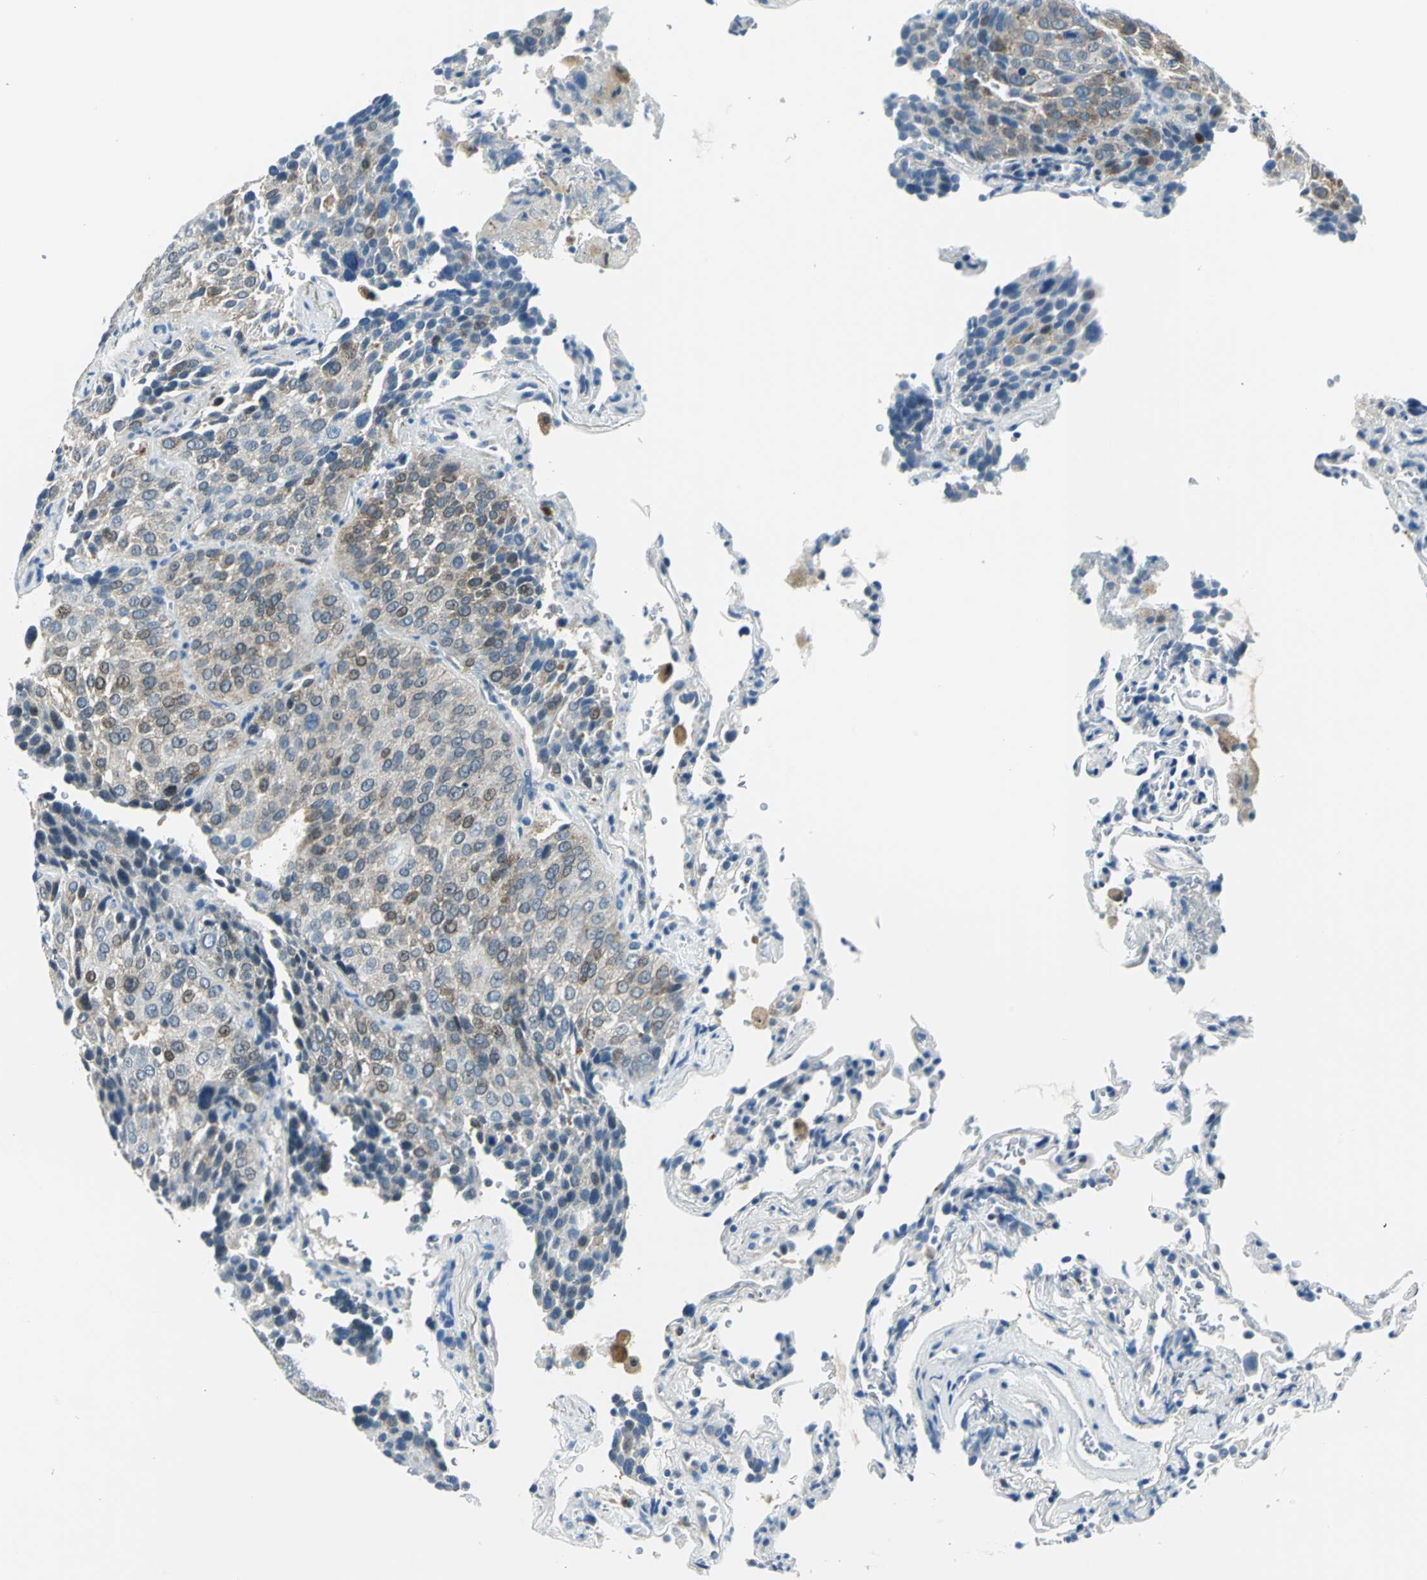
{"staining": {"intensity": "moderate", "quantity": "25%-75%", "location": "cytoplasmic/membranous,nuclear"}, "tissue": "lung cancer", "cell_type": "Tumor cells", "image_type": "cancer", "snomed": [{"axis": "morphology", "description": "Squamous cell carcinoma, NOS"}, {"axis": "topography", "description": "Lung"}], "caption": "The photomicrograph reveals immunohistochemical staining of lung cancer. There is moderate cytoplasmic/membranous and nuclear positivity is seen in approximately 25%-75% of tumor cells.", "gene": "AKR1A1", "patient": {"sex": "male", "age": 54}}